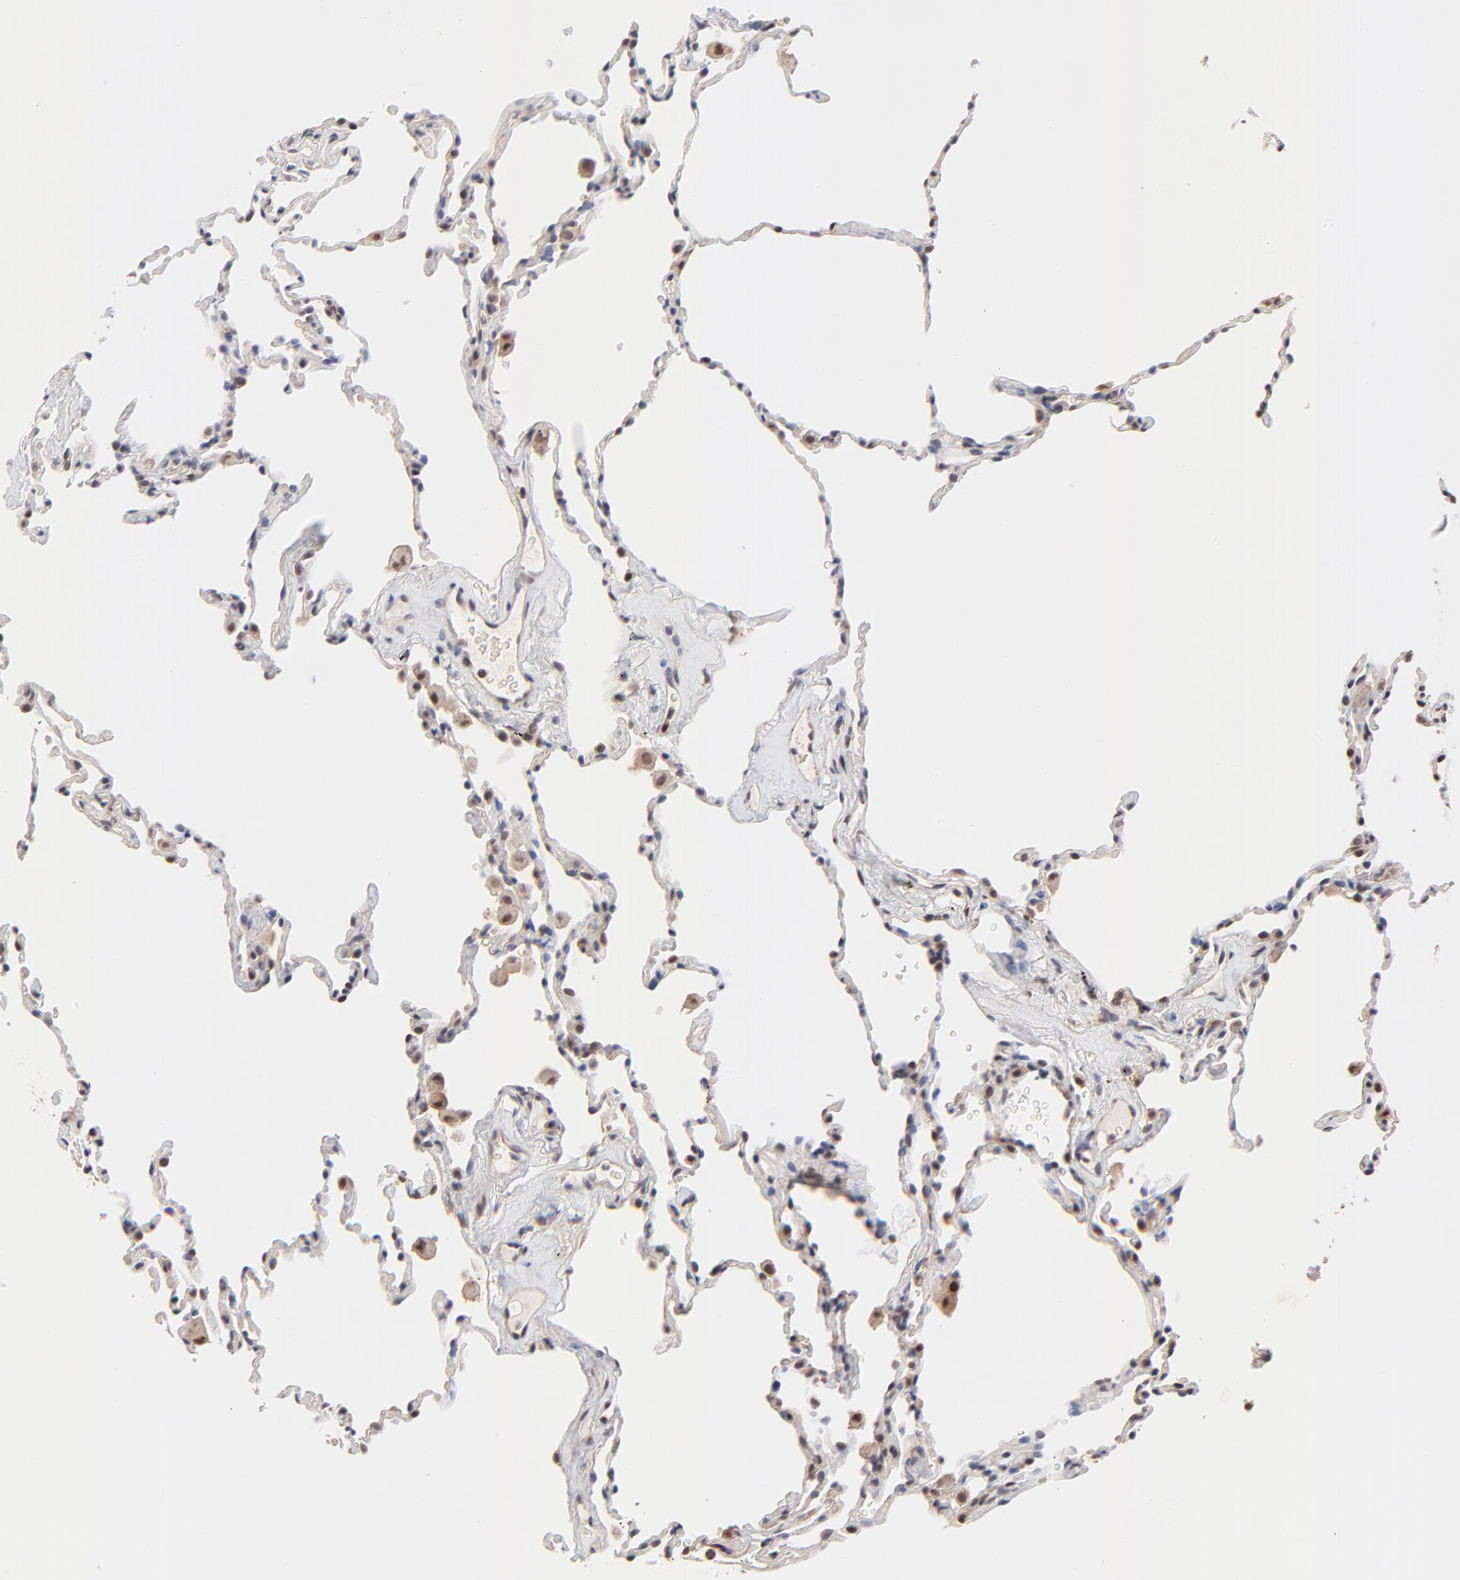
{"staining": {"intensity": "negative", "quantity": "none", "location": "none"}, "tissue": "lung", "cell_type": "Alveolar cells", "image_type": "normal", "snomed": [{"axis": "morphology", "description": "Normal tissue, NOS"}, {"axis": "morphology", "description": "Soft tissue tumor metastatic"}, {"axis": "topography", "description": "Lung"}], "caption": "High magnification brightfield microscopy of unremarkable lung stained with DAB (brown) and counterstained with hematoxylin (blue): alveolar cells show no significant staining. The staining is performed using DAB brown chromogen with nuclei counter-stained in using hematoxylin.", "gene": "PSMC4", "patient": {"sex": "male", "age": 59}}